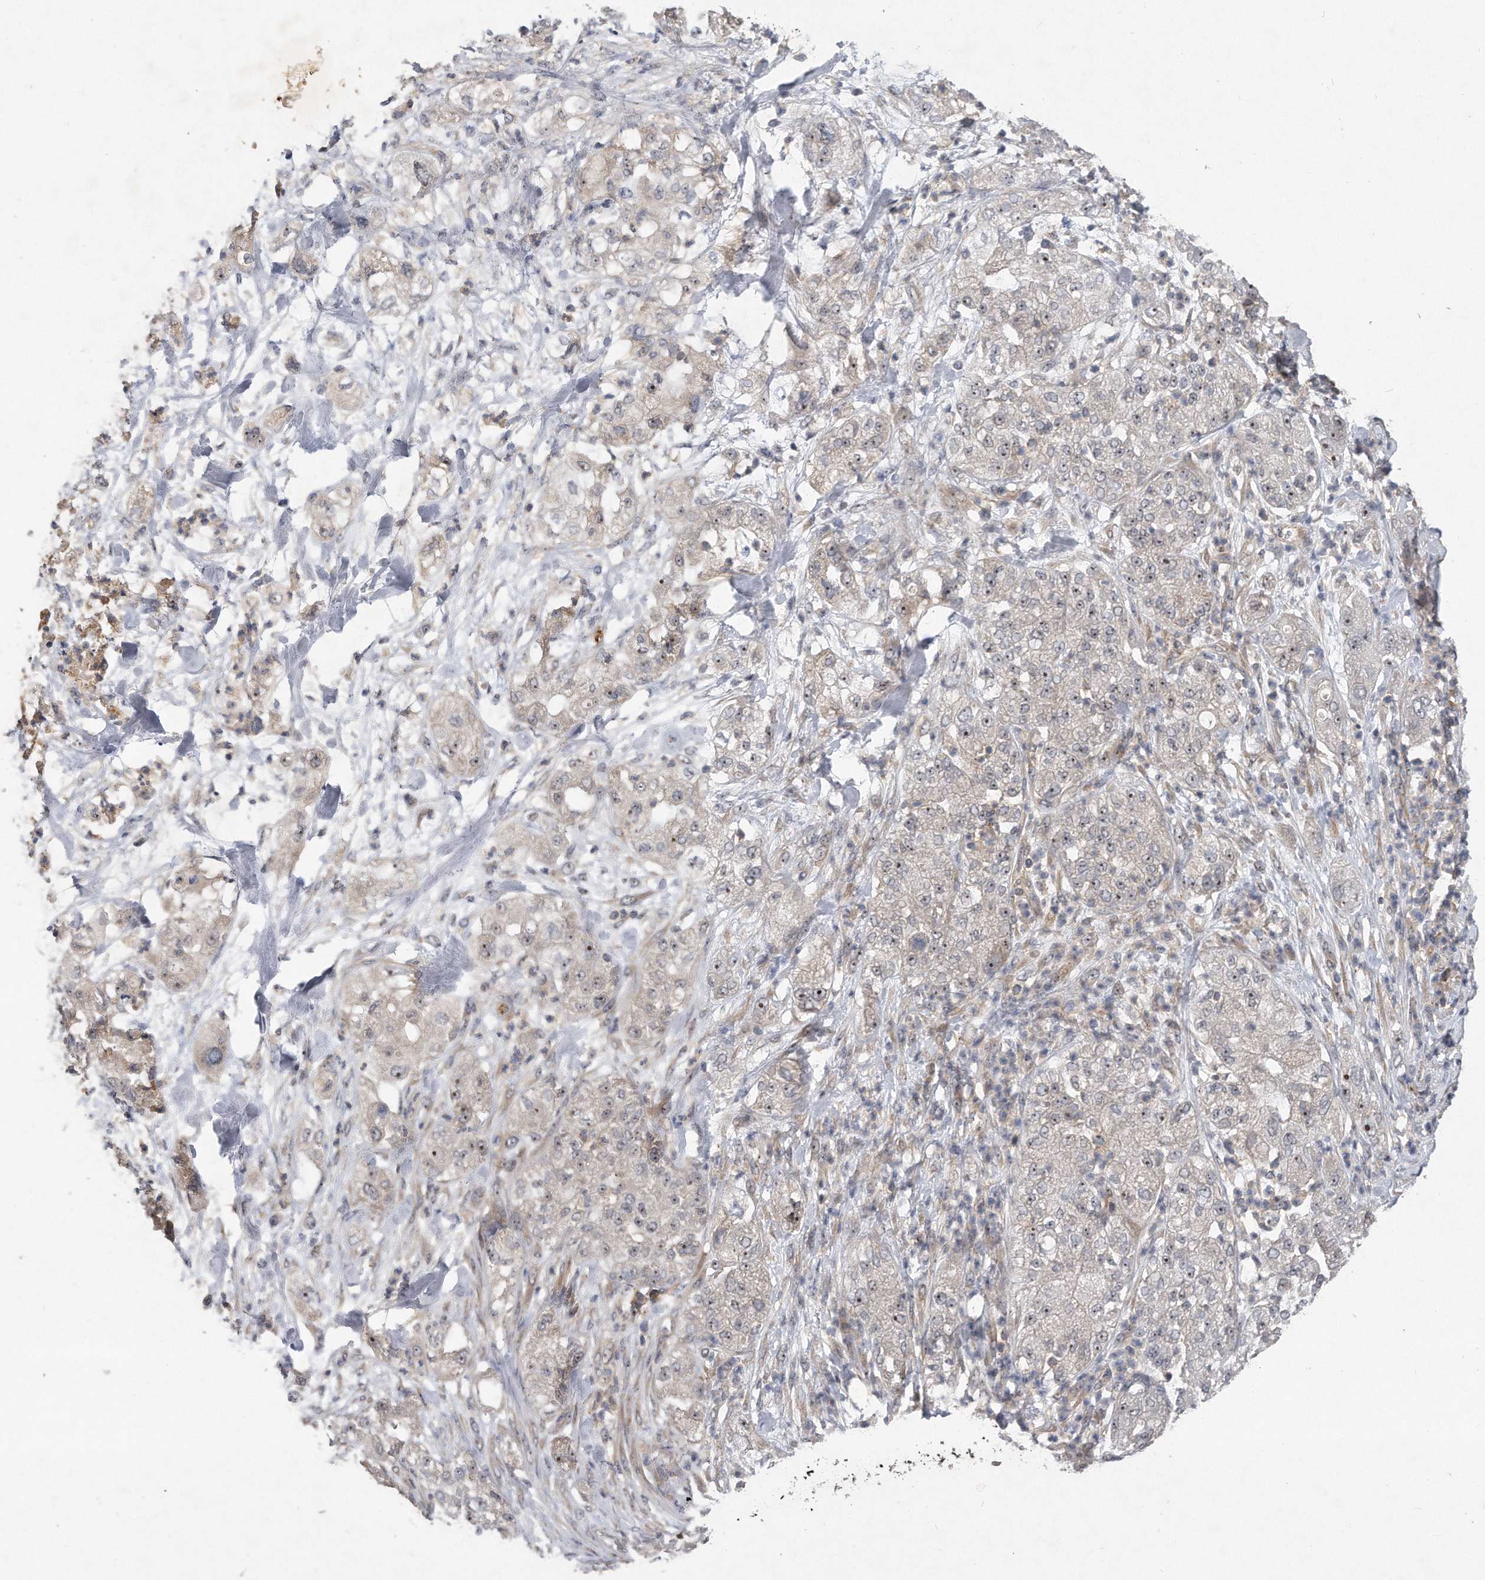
{"staining": {"intensity": "weak", "quantity": "25%-75%", "location": "nuclear"}, "tissue": "pancreatic cancer", "cell_type": "Tumor cells", "image_type": "cancer", "snomed": [{"axis": "morphology", "description": "Adenocarcinoma, NOS"}, {"axis": "topography", "description": "Pancreas"}], "caption": "IHC (DAB (3,3'-diaminobenzidine)) staining of pancreatic adenocarcinoma demonstrates weak nuclear protein expression in about 25%-75% of tumor cells. (IHC, brightfield microscopy, high magnification).", "gene": "PGBD2", "patient": {"sex": "female", "age": 78}}